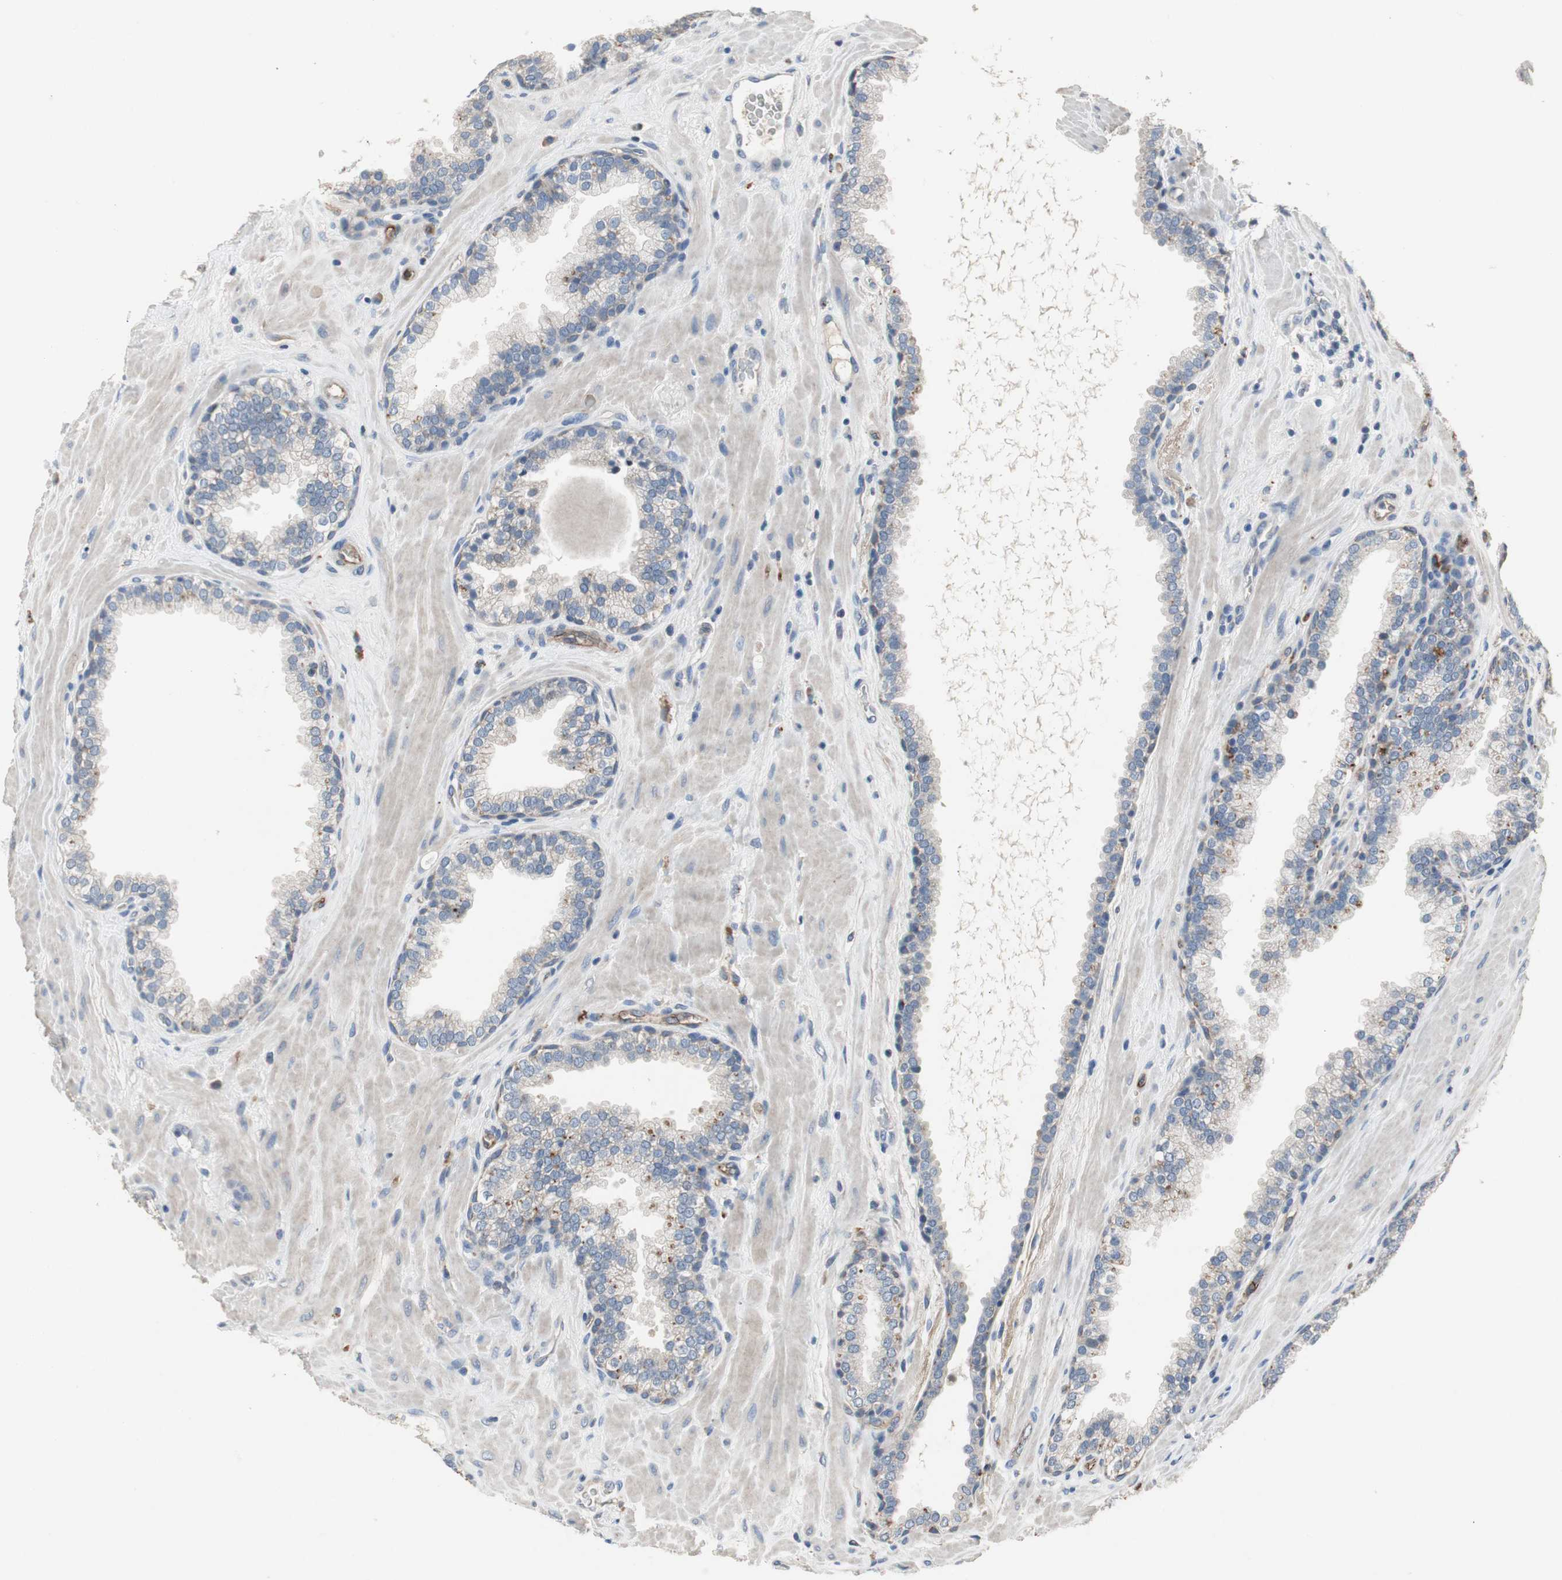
{"staining": {"intensity": "moderate", "quantity": "<25%", "location": "cytoplasmic/membranous"}, "tissue": "prostate", "cell_type": "Glandular cells", "image_type": "normal", "snomed": [{"axis": "morphology", "description": "Normal tissue, NOS"}, {"axis": "topography", "description": "Prostate"}], "caption": "Protein expression analysis of unremarkable human prostate reveals moderate cytoplasmic/membranous positivity in about <25% of glandular cells. The protein is shown in brown color, while the nuclei are stained blue.", "gene": "ALPL", "patient": {"sex": "male", "age": 51}}